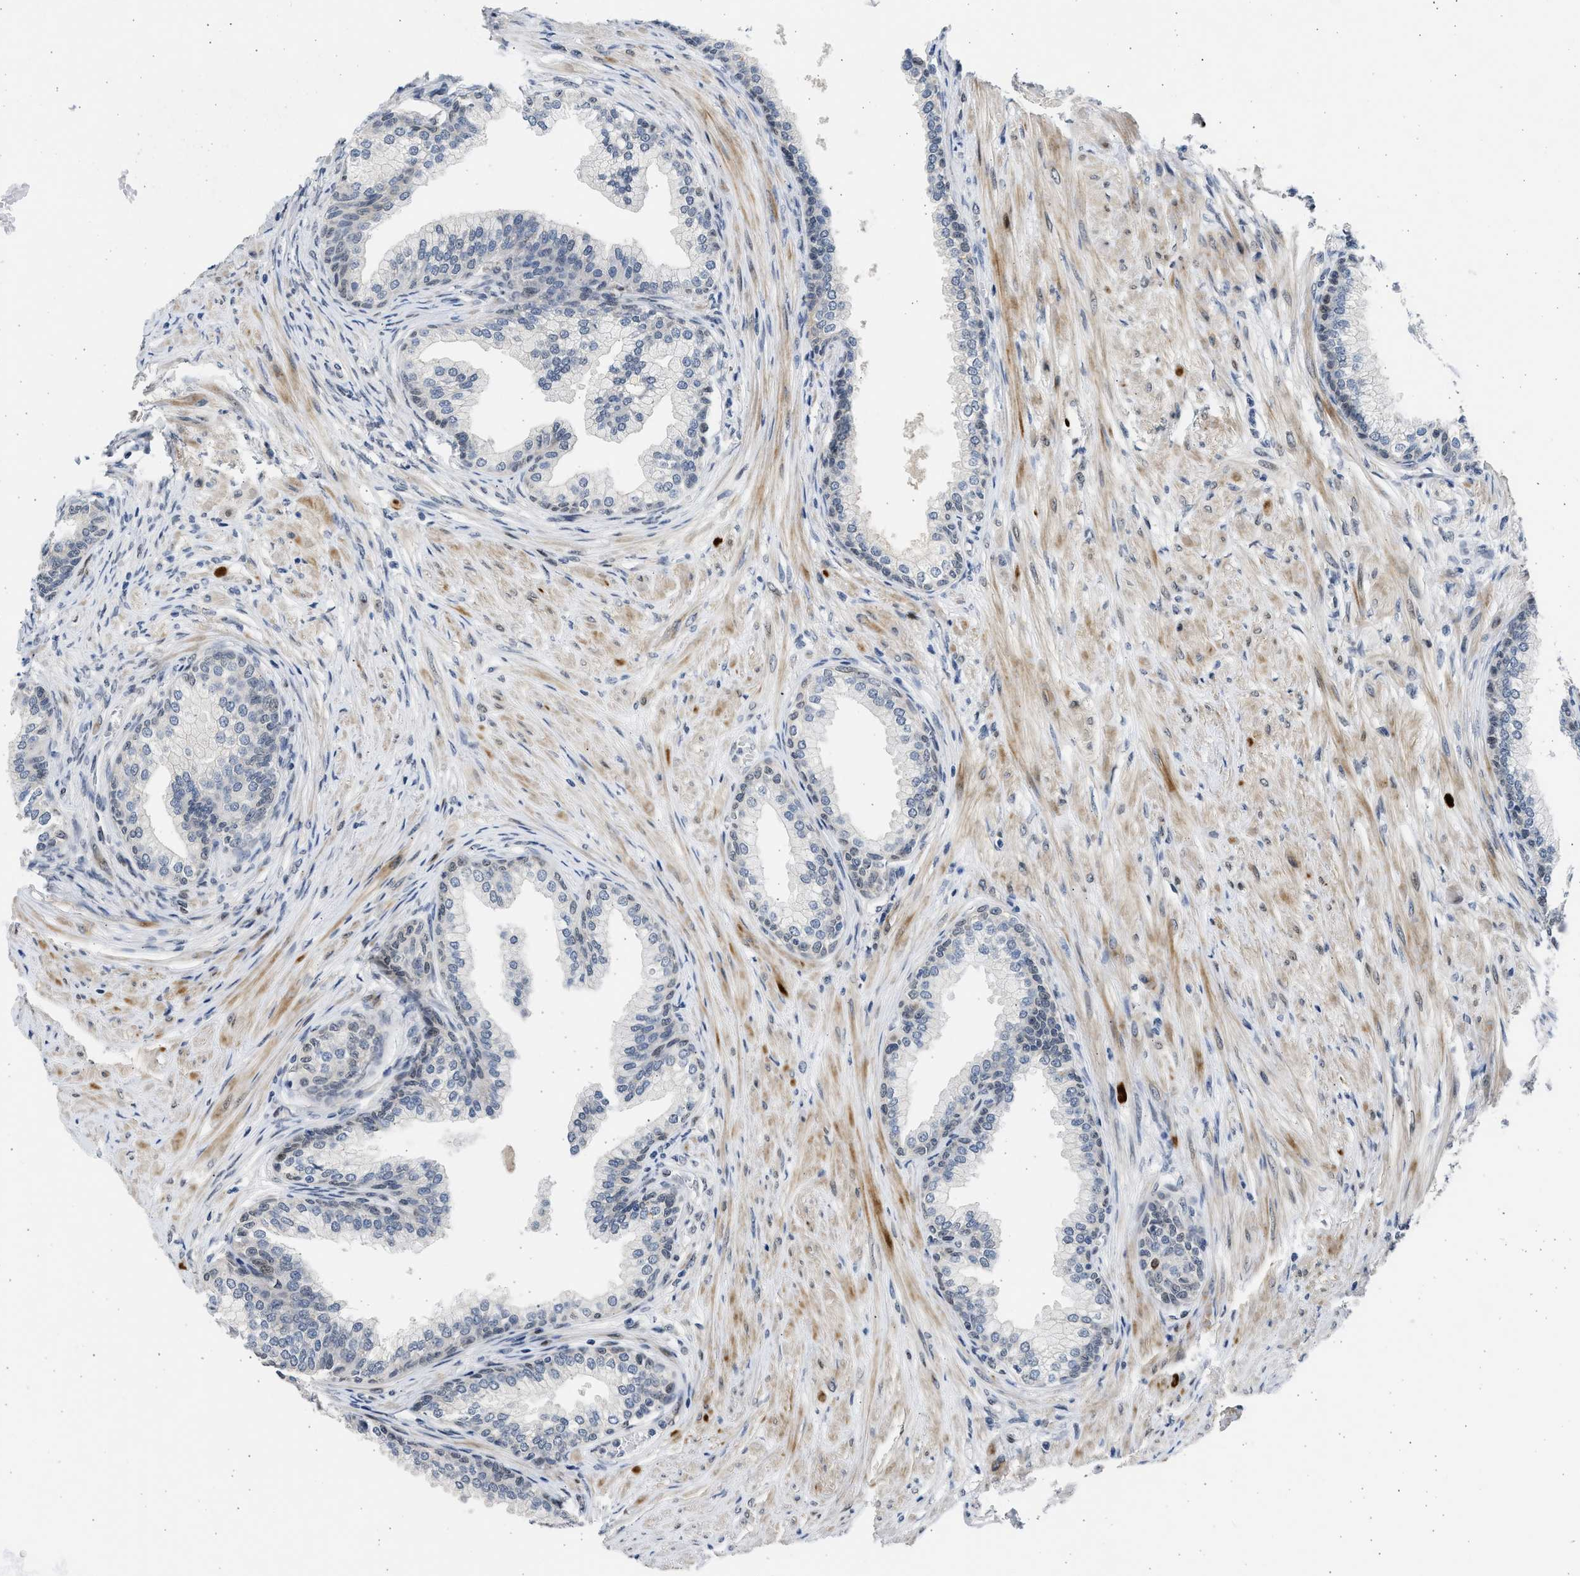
{"staining": {"intensity": "weak", "quantity": "<25%", "location": "nuclear"}, "tissue": "prostate", "cell_type": "Glandular cells", "image_type": "normal", "snomed": [{"axis": "morphology", "description": "Normal tissue, NOS"}, {"axis": "morphology", "description": "Urothelial carcinoma, Low grade"}, {"axis": "topography", "description": "Urinary bladder"}, {"axis": "topography", "description": "Prostate"}], "caption": "This is an IHC micrograph of unremarkable human prostate. There is no positivity in glandular cells.", "gene": "HMGN3", "patient": {"sex": "male", "age": 60}}